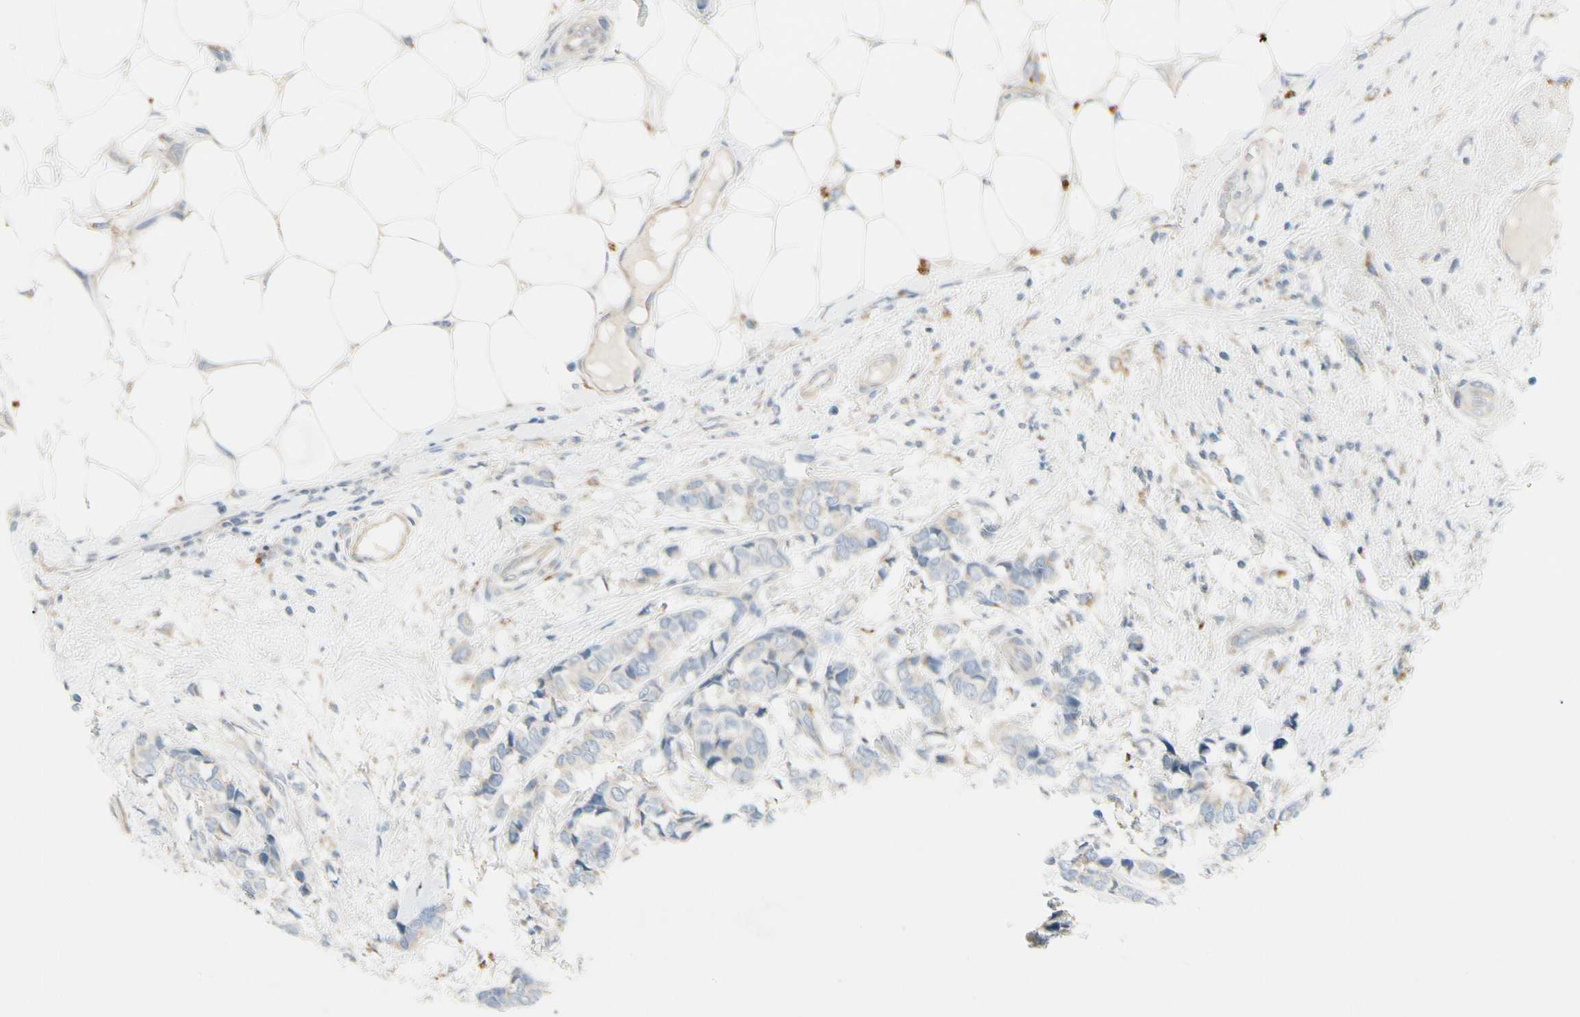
{"staining": {"intensity": "weak", "quantity": "<25%", "location": "cytoplasmic/membranous"}, "tissue": "breast cancer", "cell_type": "Tumor cells", "image_type": "cancer", "snomed": [{"axis": "morphology", "description": "Duct carcinoma"}, {"axis": "topography", "description": "Breast"}], "caption": "The histopathology image demonstrates no significant positivity in tumor cells of breast intraductal carcinoma.", "gene": "ABCA3", "patient": {"sex": "female", "age": 87}}